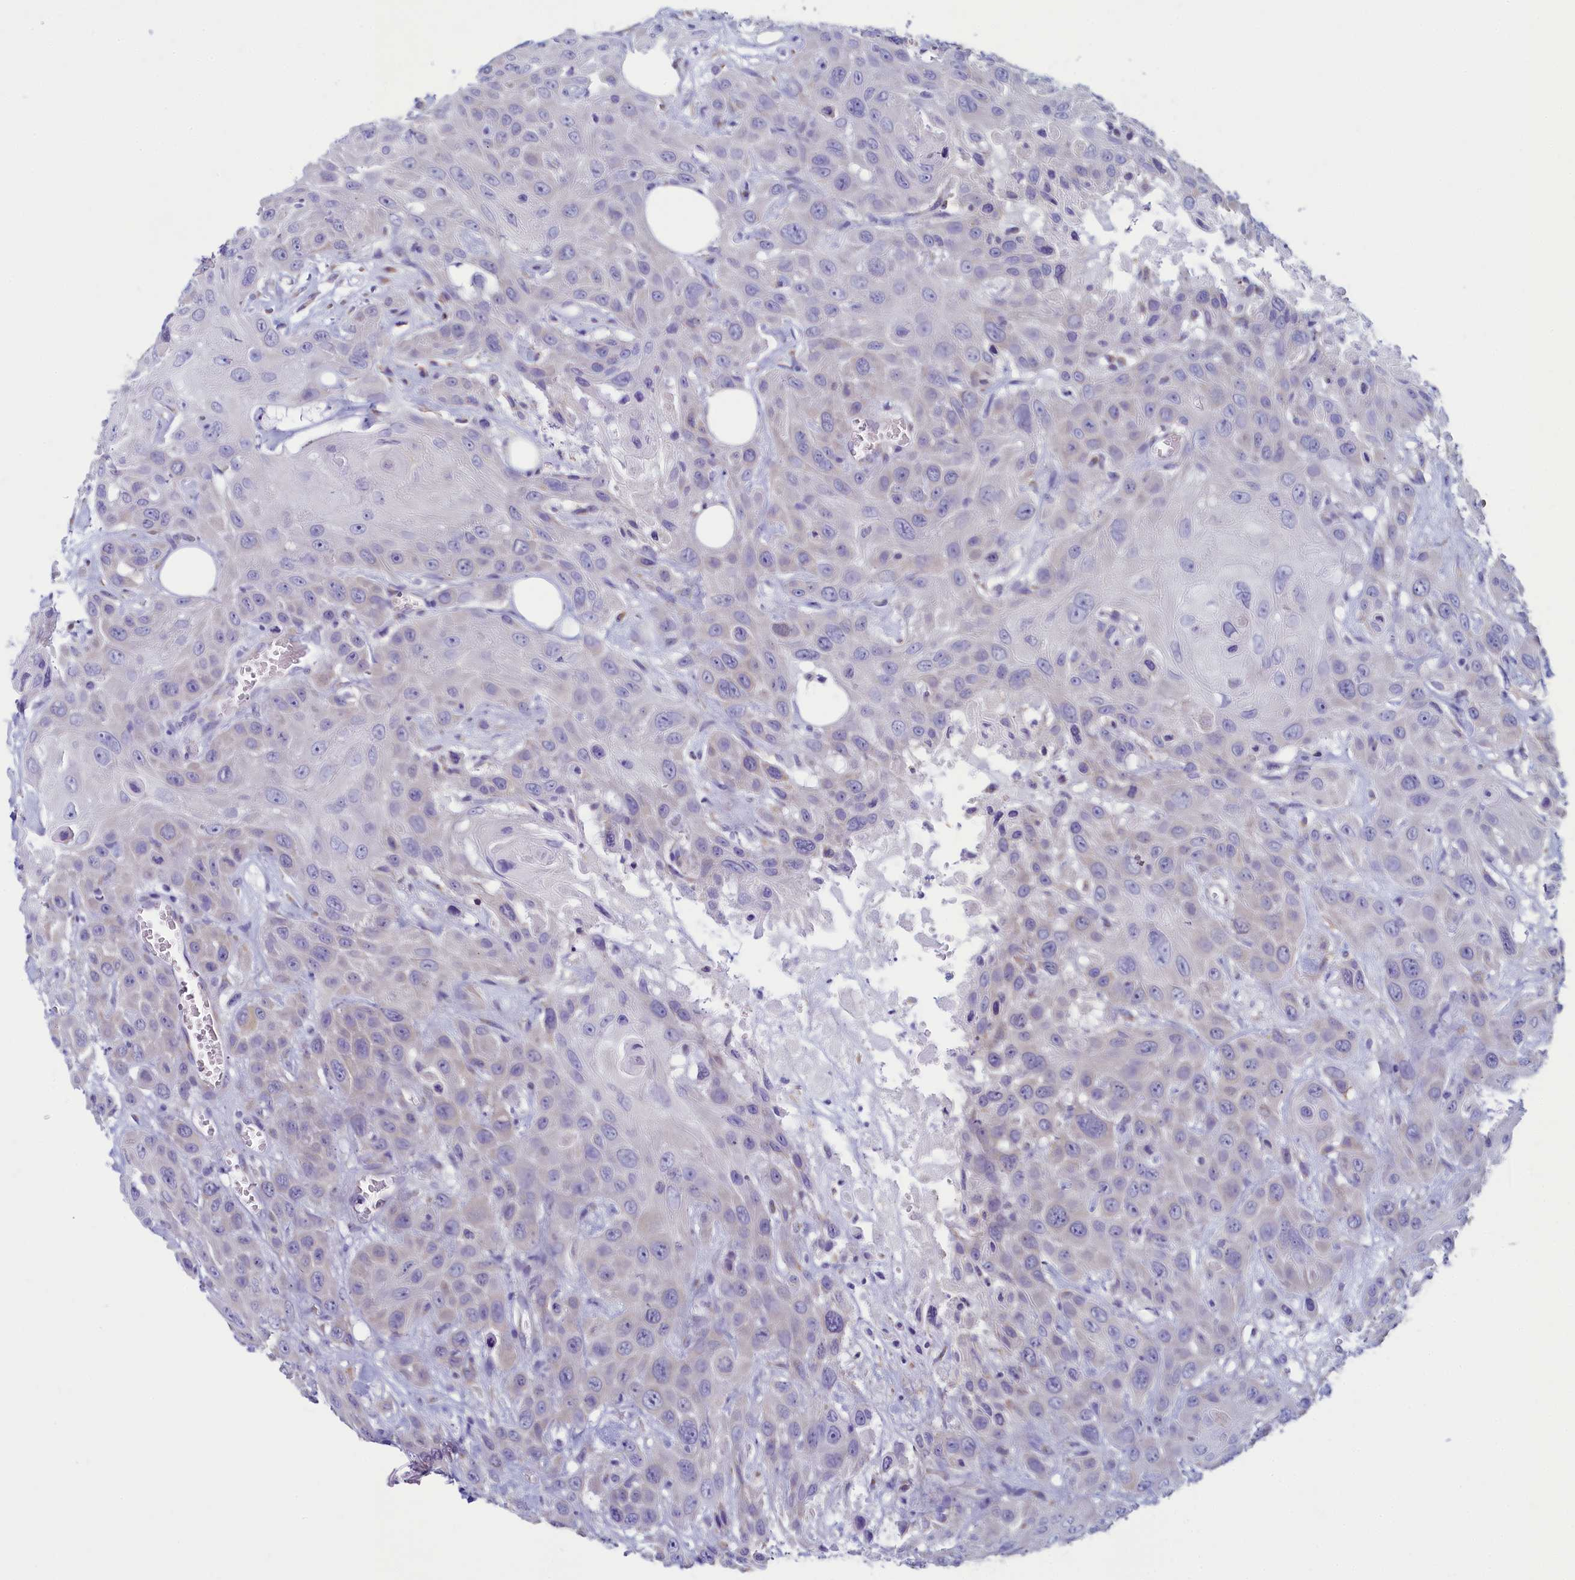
{"staining": {"intensity": "negative", "quantity": "none", "location": "none"}, "tissue": "head and neck cancer", "cell_type": "Tumor cells", "image_type": "cancer", "snomed": [{"axis": "morphology", "description": "Squamous cell carcinoma, NOS"}, {"axis": "topography", "description": "Head-Neck"}], "caption": "High magnification brightfield microscopy of head and neck squamous cell carcinoma stained with DAB (brown) and counterstained with hematoxylin (blue): tumor cells show no significant expression. (IHC, brightfield microscopy, high magnification).", "gene": "SKA3", "patient": {"sex": "male", "age": 81}}